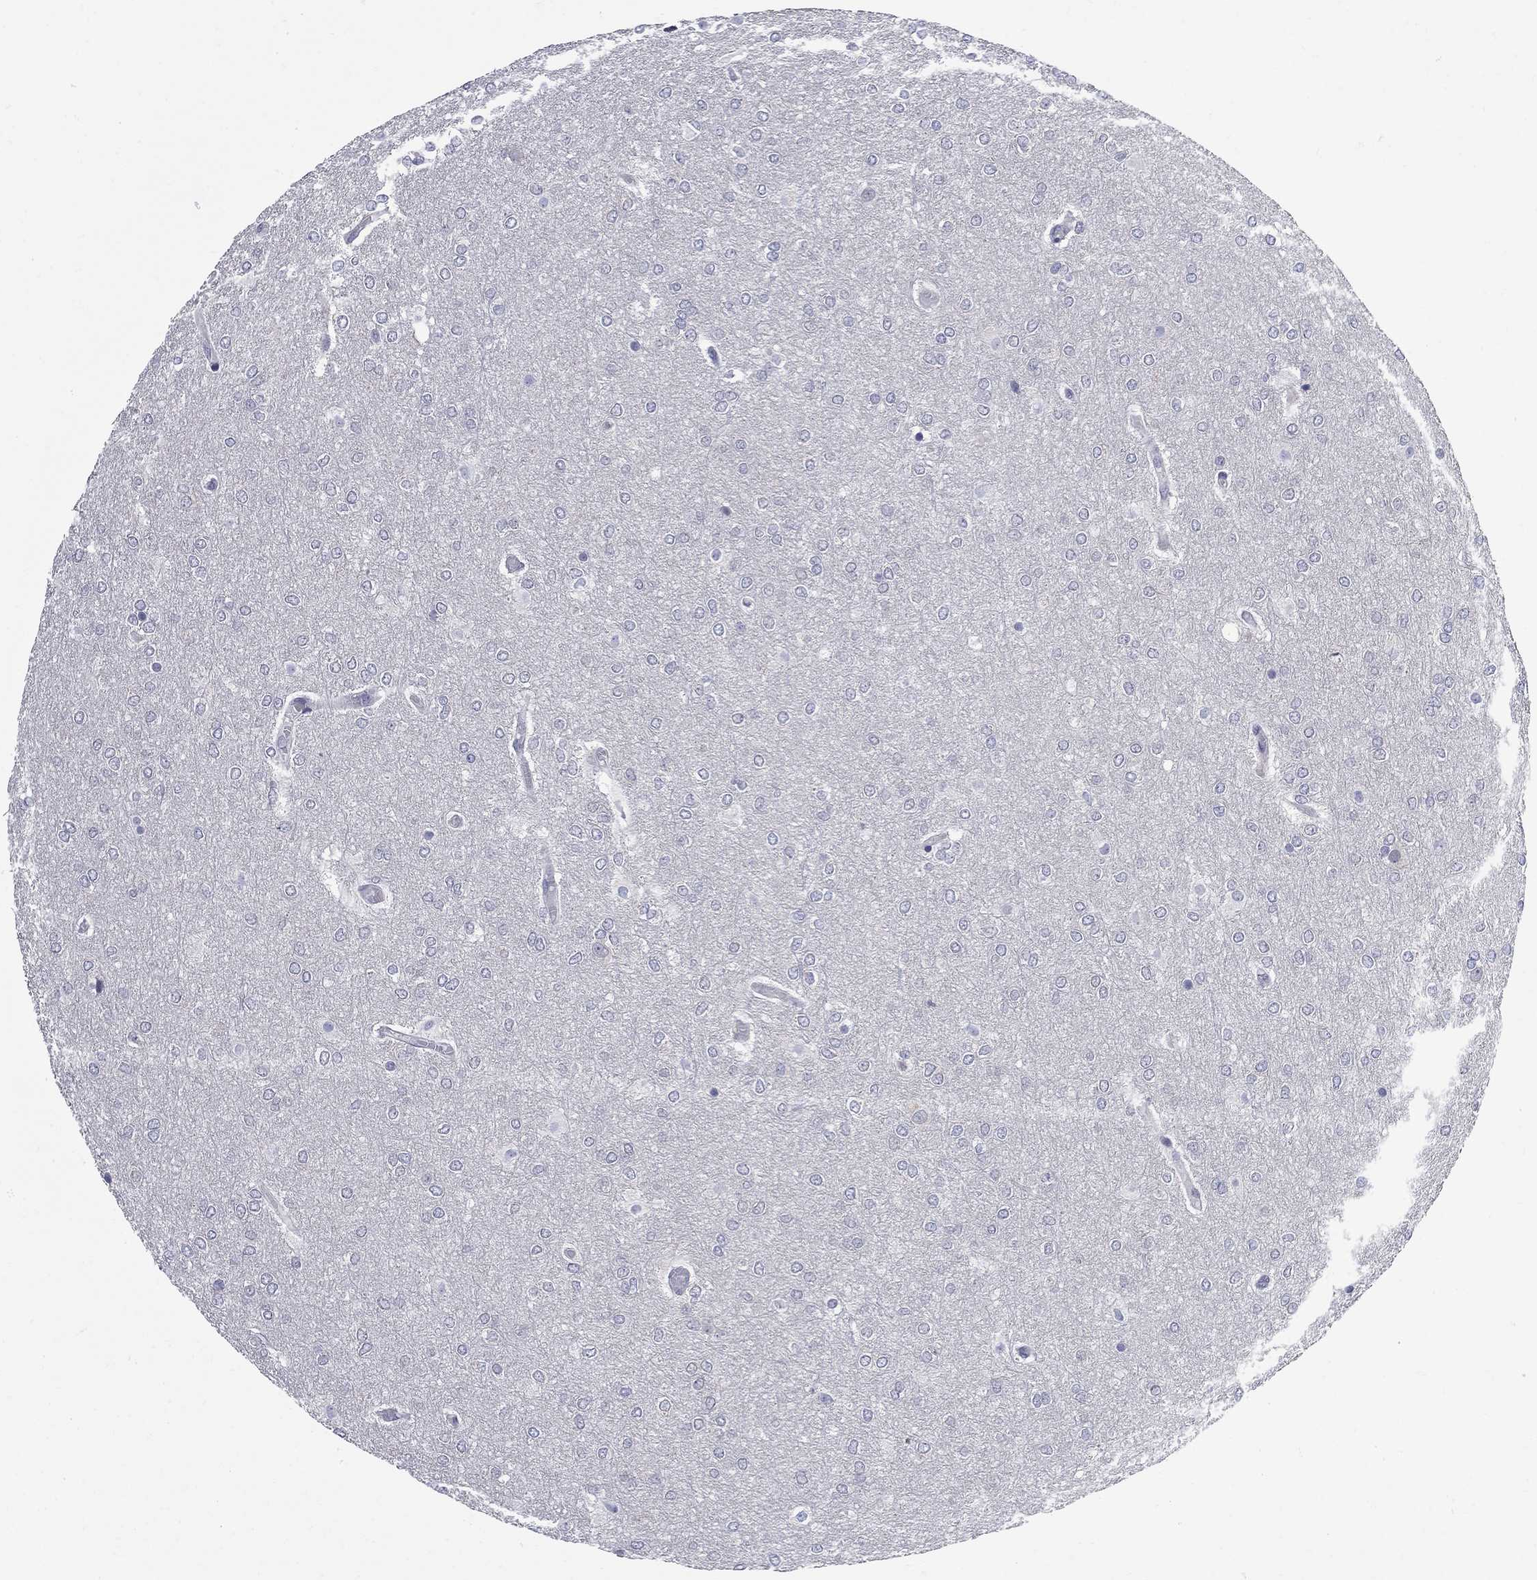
{"staining": {"intensity": "negative", "quantity": "none", "location": "none"}, "tissue": "glioma", "cell_type": "Tumor cells", "image_type": "cancer", "snomed": [{"axis": "morphology", "description": "Glioma, malignant, High grade"}, {"axis": "topography", "description": "Brain"}], "caption": "IHC micrograph of neoplastic tissue: glioma stained with DAB shows no significant protein expression in tumor cells.", "gene": "GALNT8", "patient": {"sex": "female", "age": 61}}